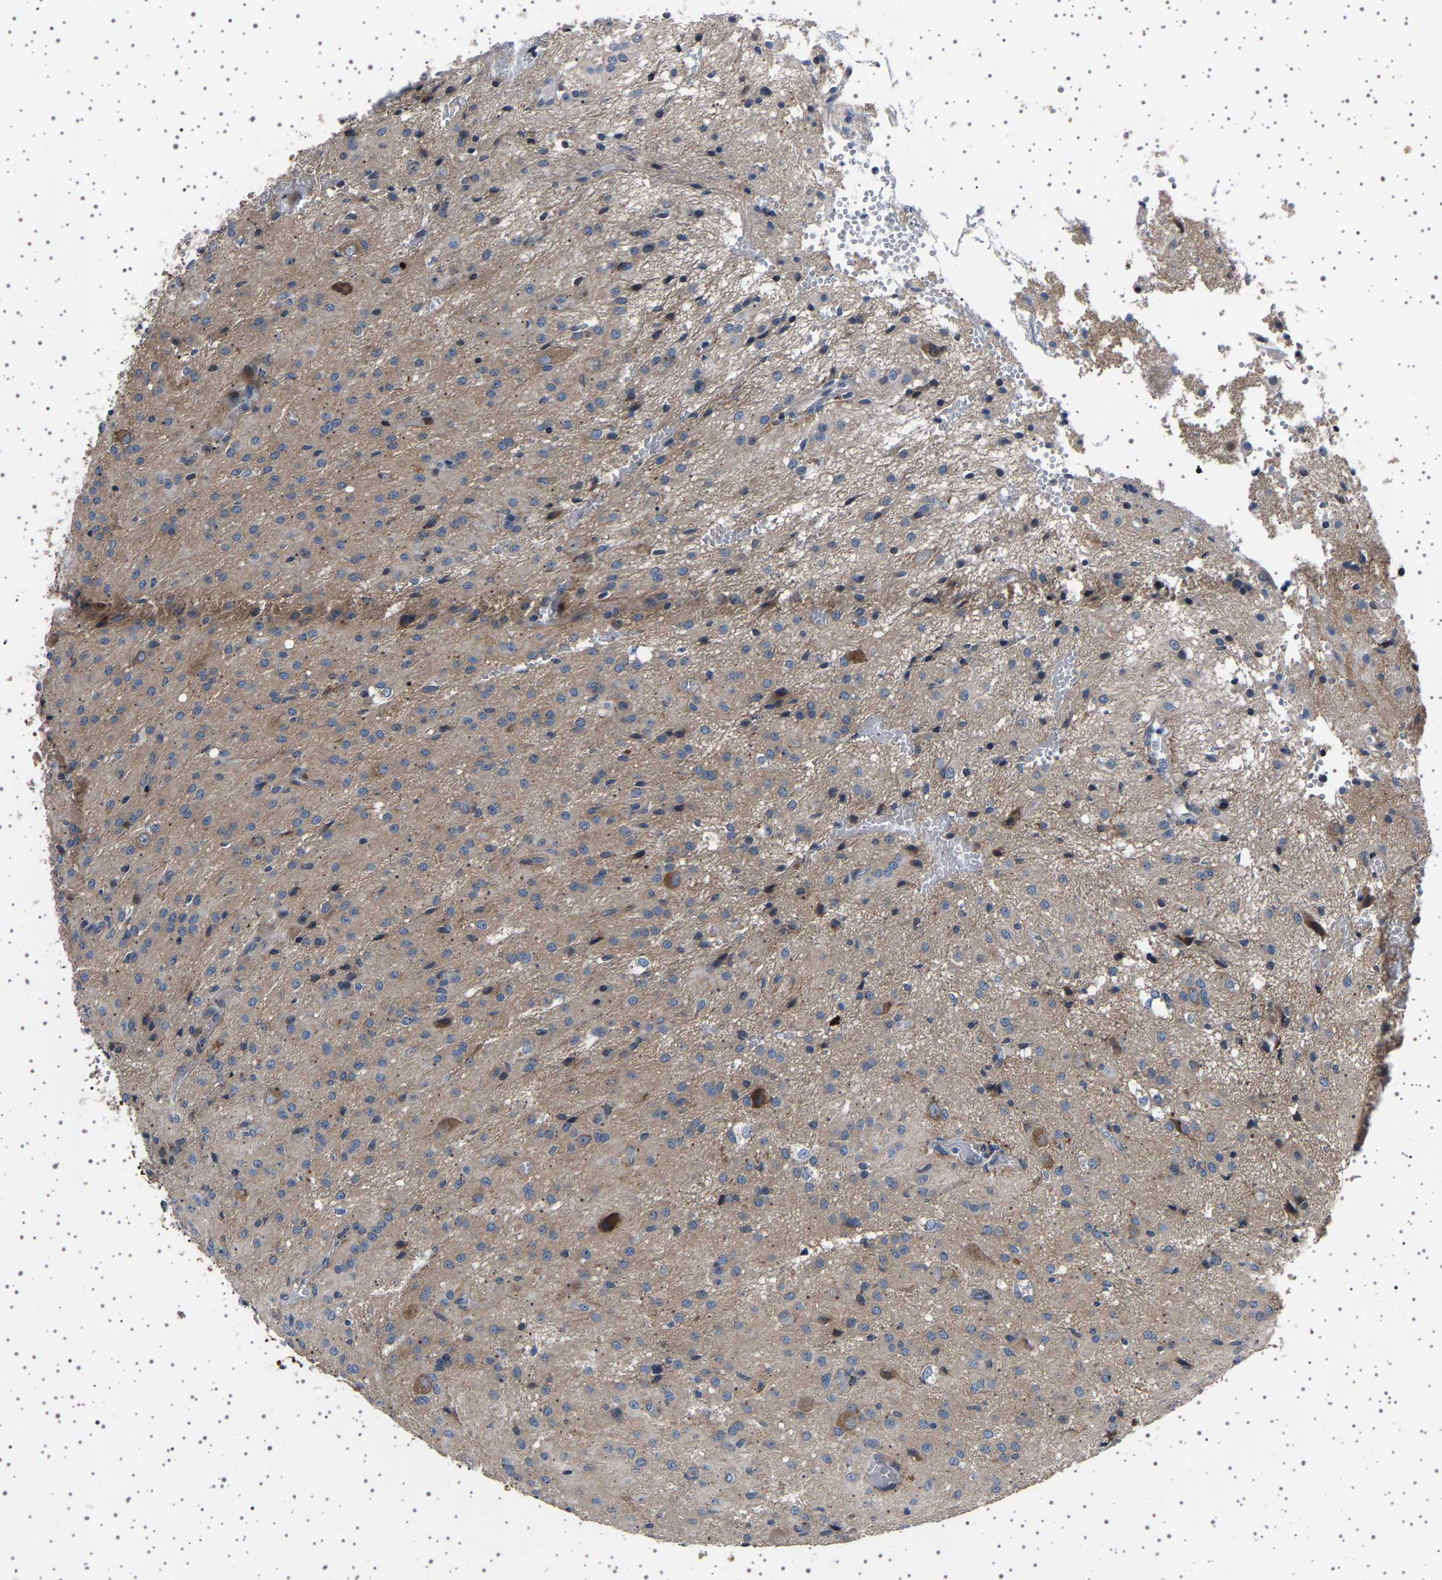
{"staining": {"intensity": "weak", "quantity": "<25%", "location": "cytoplasmic/membranous"}, "tissue": "glioma", "cell_type": "Tumor cells", "image_type": "cancer", "snomed": [{"axis": "morphology", "description": "Glioma, malignant, High grade"}, {"axis": "topography", "description": "Brain"}], "caption": "DAB immunohistochemical staining of glioma demonstrates no significant positivity in tumor cells.", "gene": "PAK5", "patient": {"sex": "female", "age": 59}}